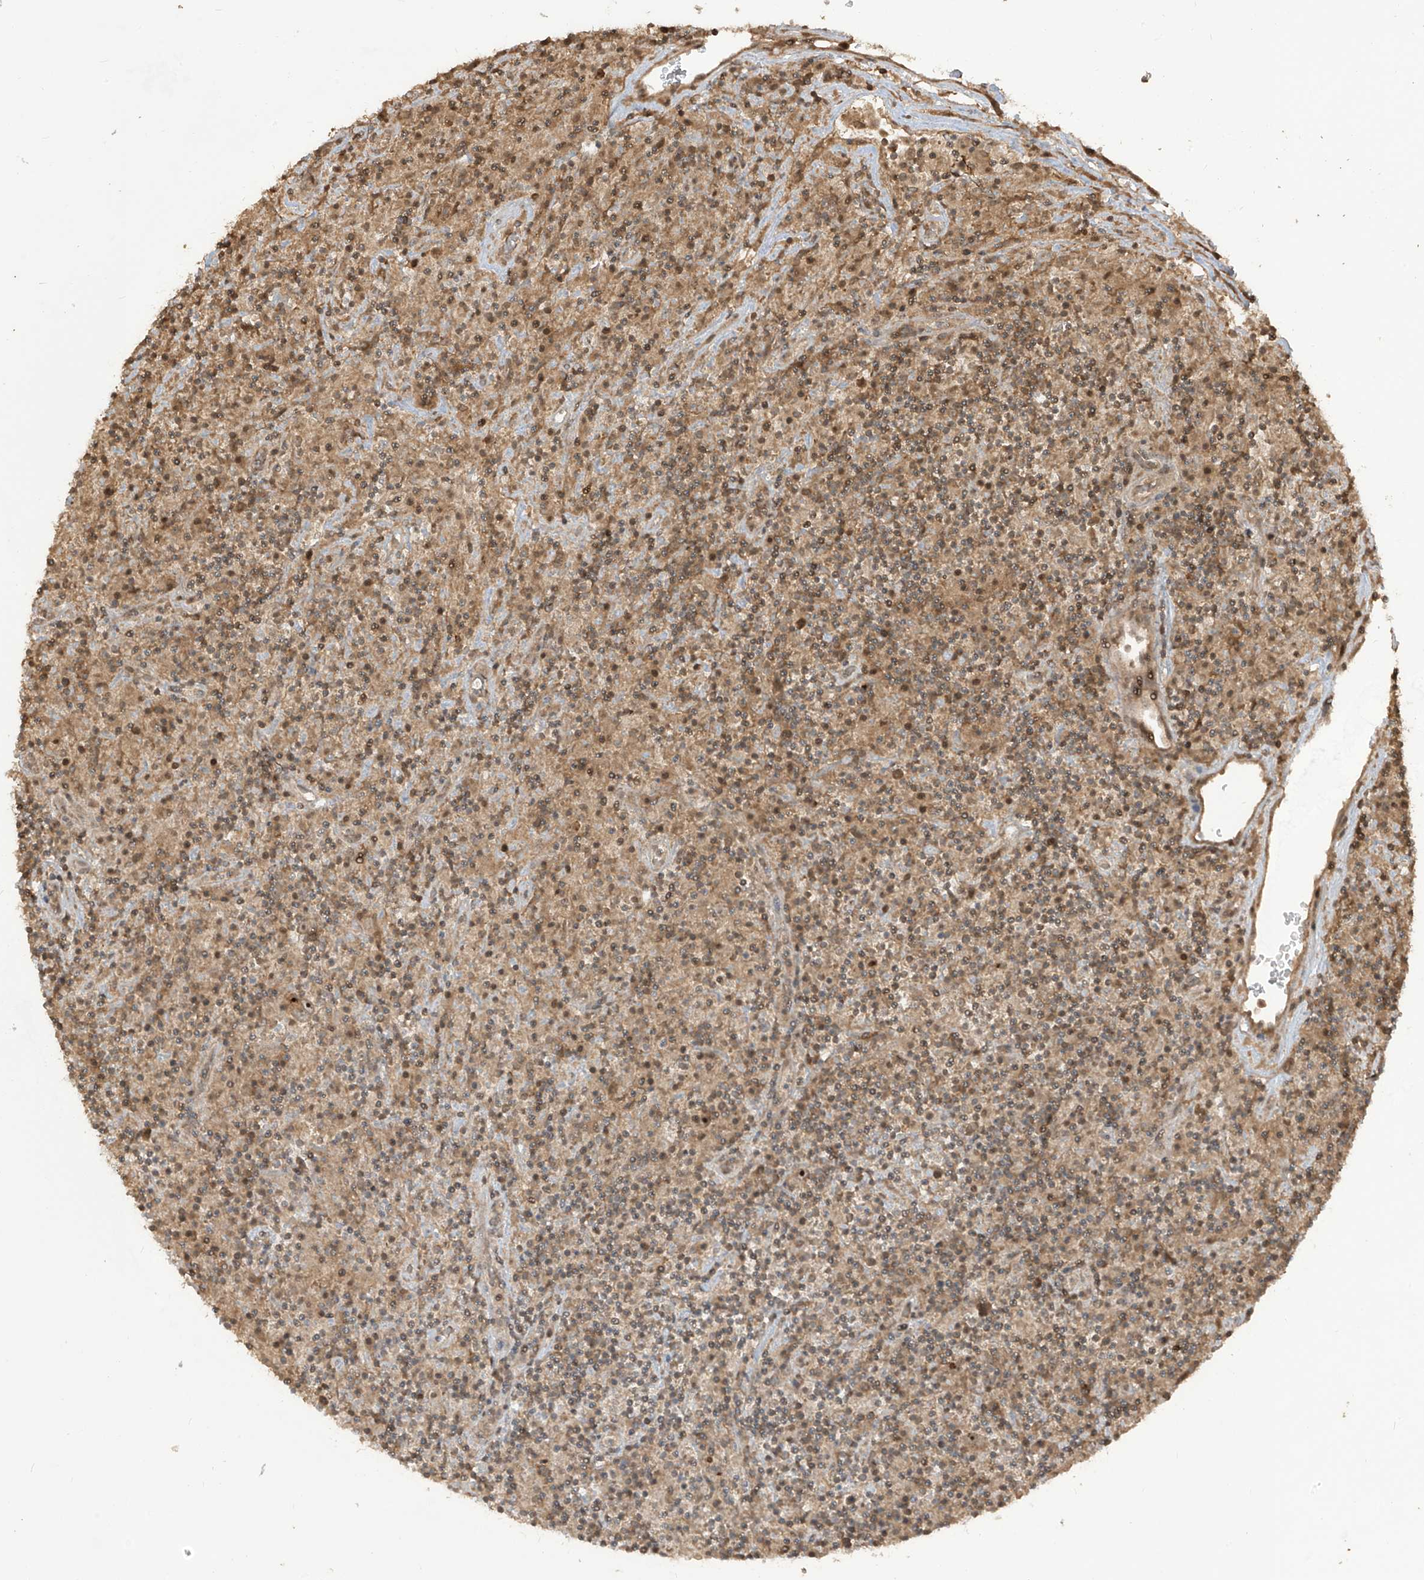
{"staining": {"intensity": "weak", "quantity": ">75%", "location": "cytoplasmic/membranous,nuclear"}, "tissue": "lymphoma", "cell_type": "Tumor cells", "image_type": "cancer", "snomed": [{"axis": "morphology", "description": "Hodgkin's disease, NOS"}, {"axis": "topography", "description": "Lymph node"}], "caption": "The image displays a brown stain indicating the presence of a protein in the cytoplasmic/membranous and nuclear of tumor cells in lymphoma.", "gene": "CARF", "patient": {"sex": "male", "age": 70}}